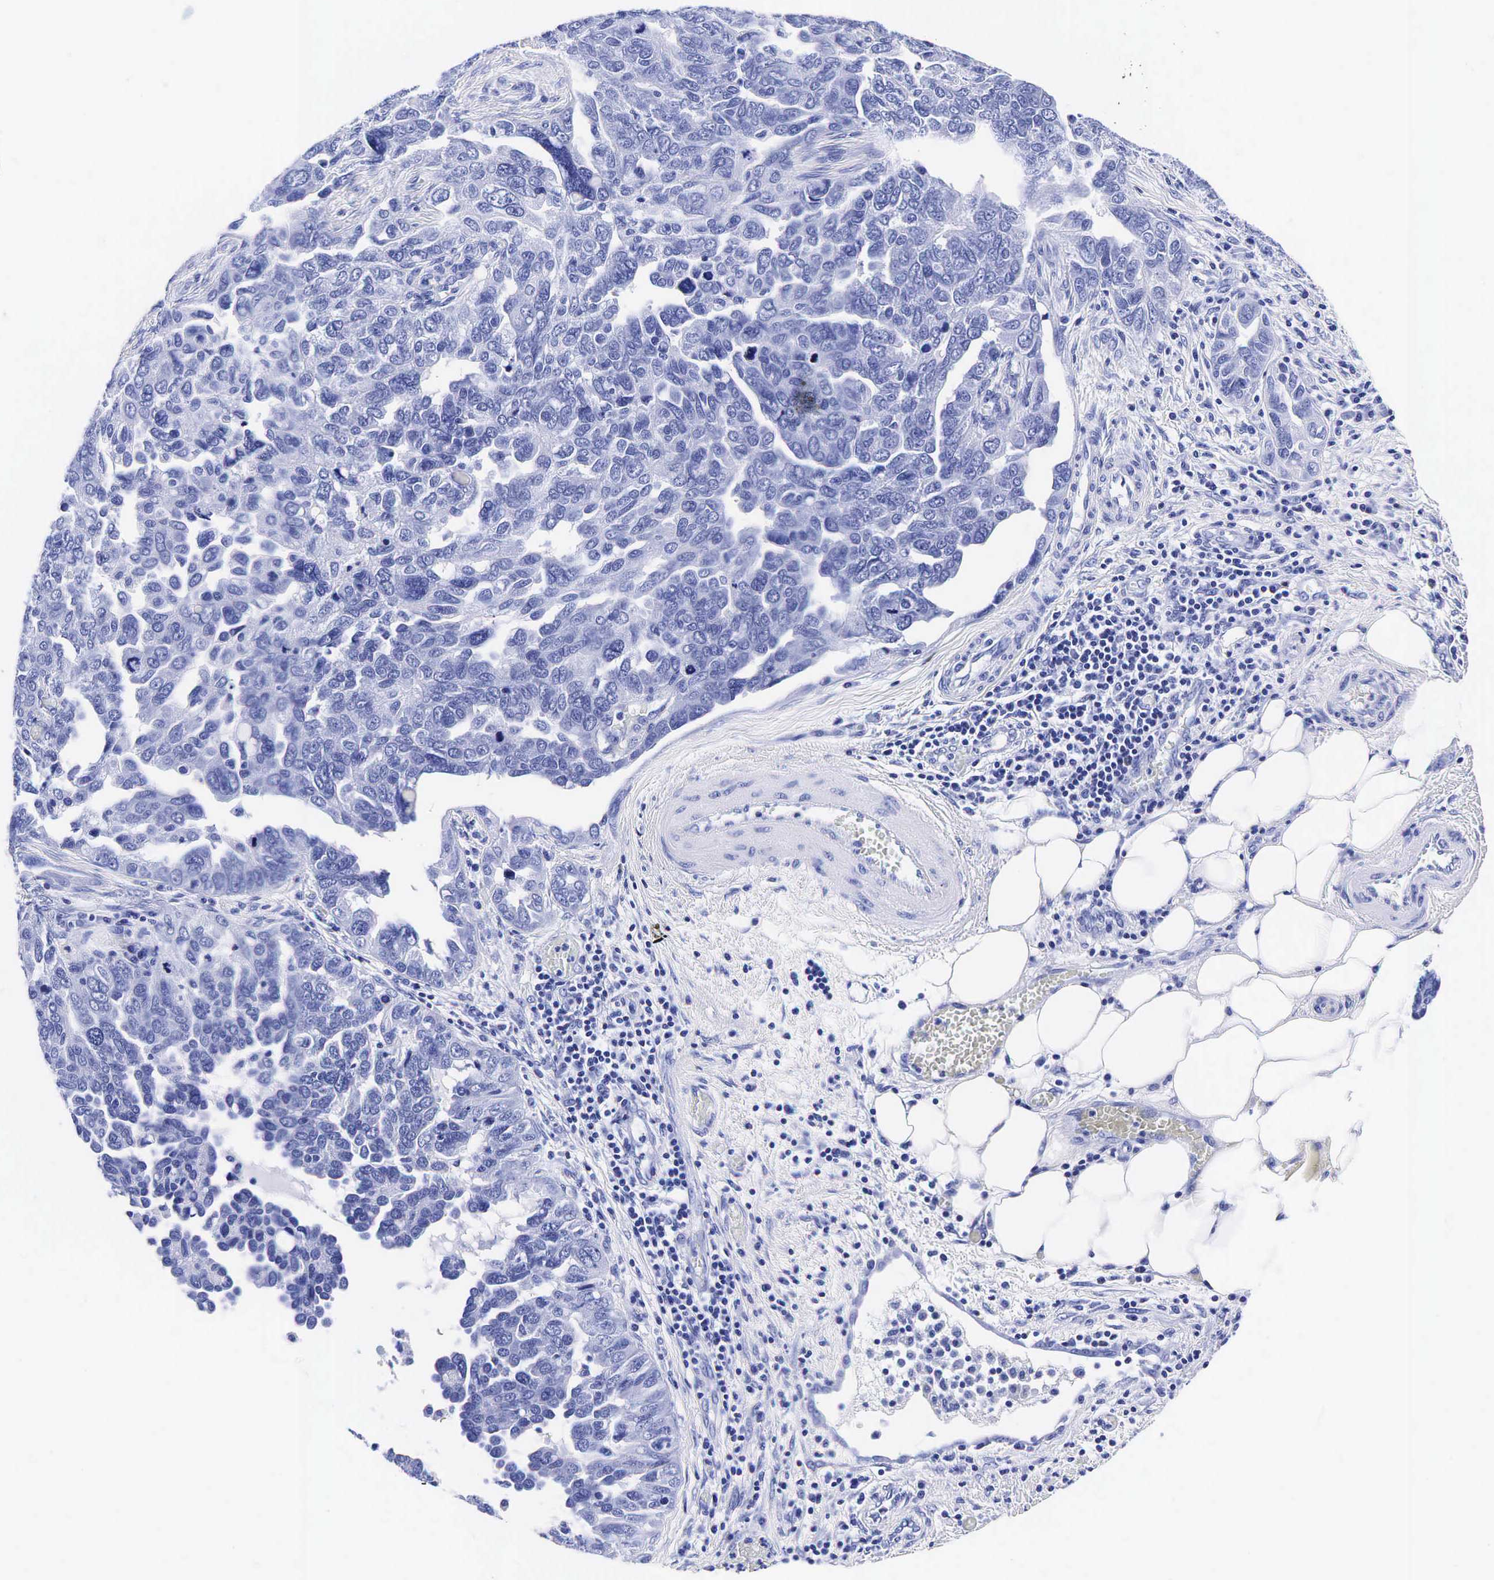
{"staining": {"intensity": "negative", "quantity": "none", "location": "none"}, "tissue": "ovarian cancer", "cell_type": "Tumor cells", "image_type": "cancer", "snomed": [{"axis": "morphology", "description": "Cystadenocarcinoma, serous, NOS"}, {"axis": "topography", "description": "Ovary"}], "caption": "High power microscopy image of an immunohistochemistry histopathology image of serous cystadenocarcinoma (ovarian), revealing no significant expression in tumor cells.", "gene": "KLK3", "patient": {"sex": "female", "age": 64}}